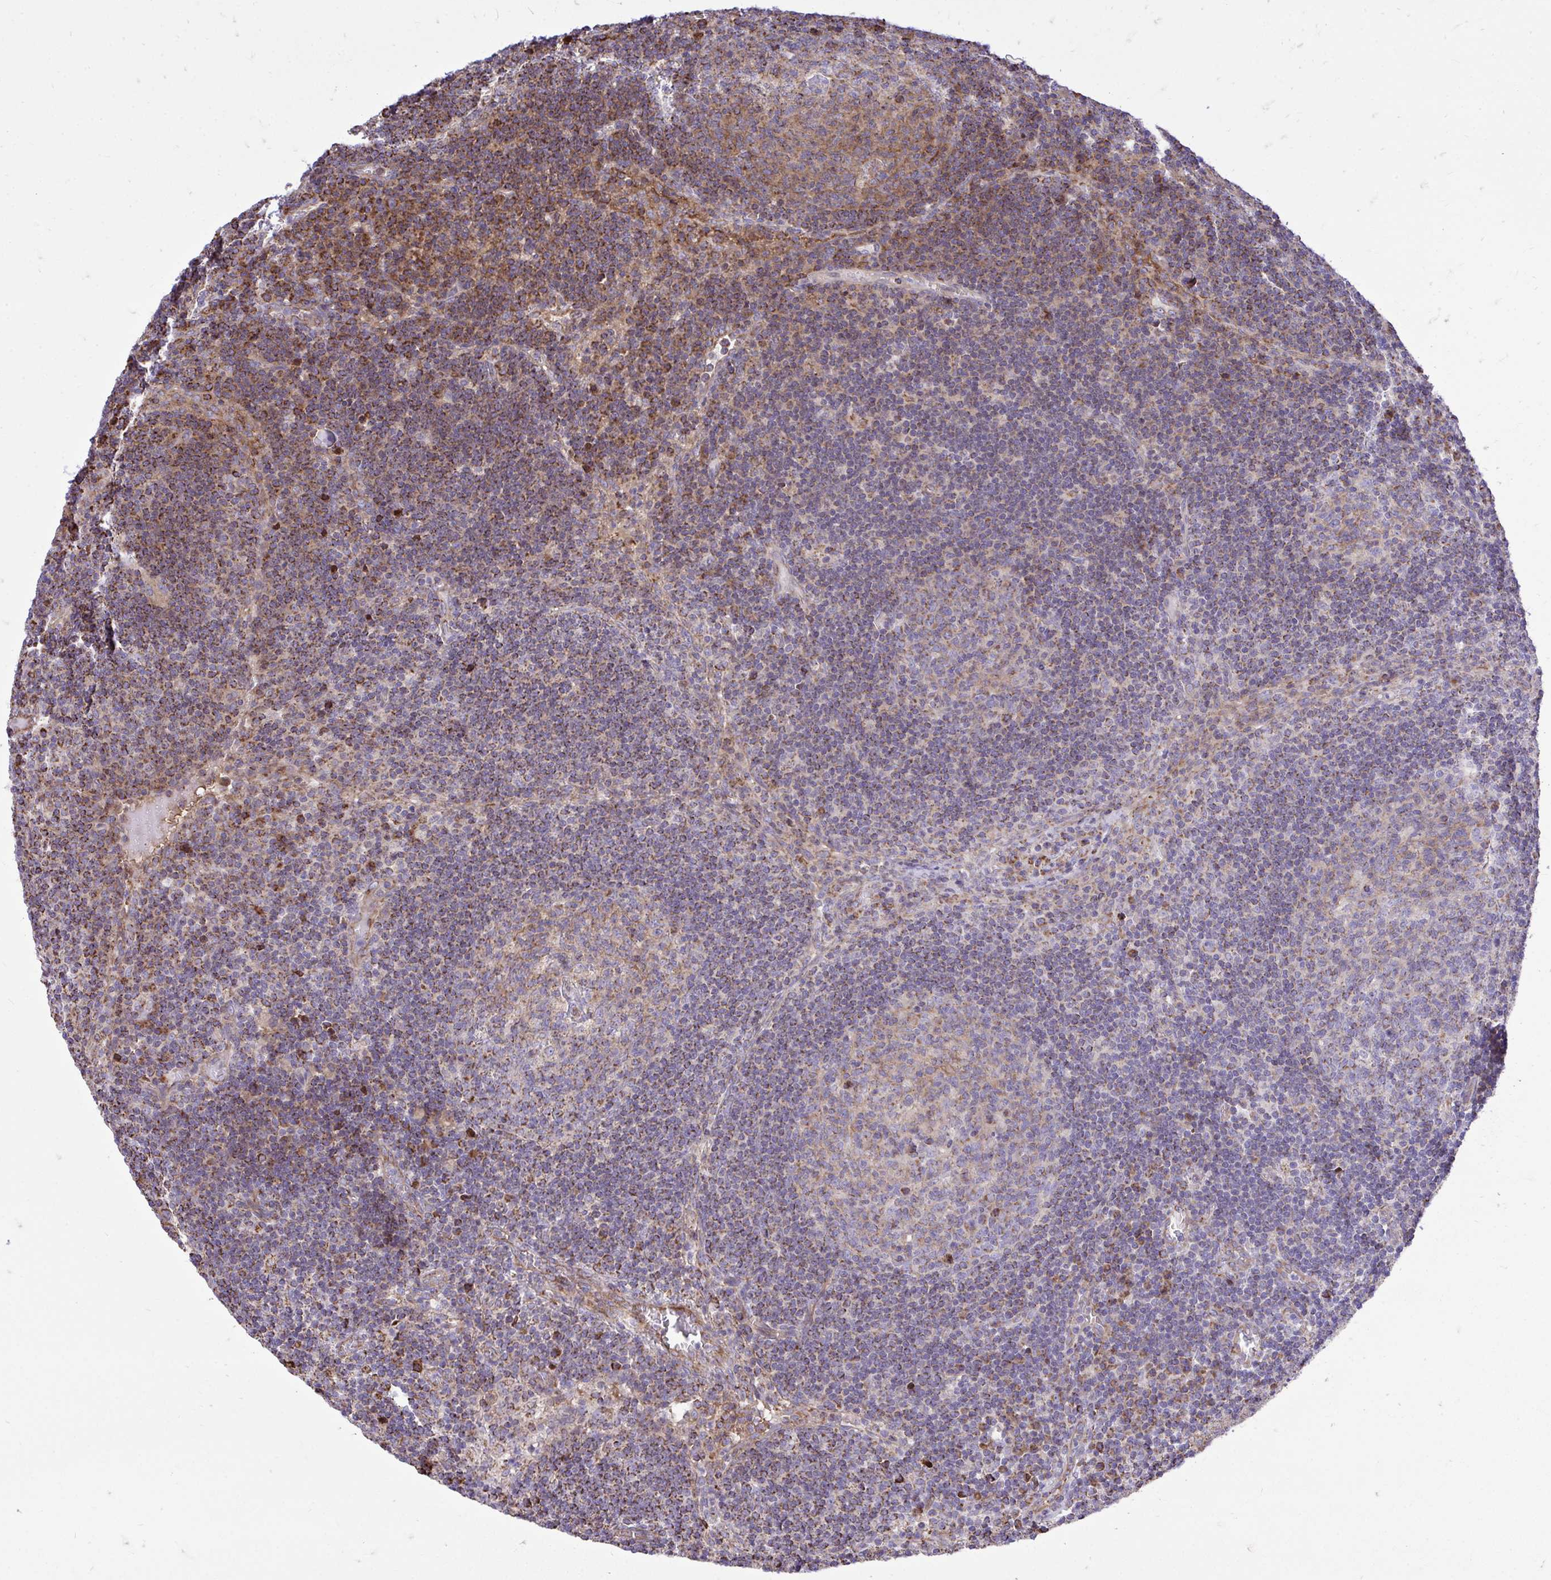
{"staining": {"intensity": "weak", "quantity": "25%-75%", "location": "cytoplasmic/membranous"}, "tissue": "lymph node", "cell_type": "Germinal center cells", "image_type": "normal", "snomed": [{"axis": "morphology", "description": "Normal tissue, NOS"}, {"axis": "topography", "description": "Lymph node"}], "caption": "This is an image of immunohistochemistry (IHC) staining of unremarkable lymph node, which shows weak staining in the cytoplasmic/membranous of germinal center cells.", "gene": "ATP13A2", "patient": {"sex": "male", "age": 67}}